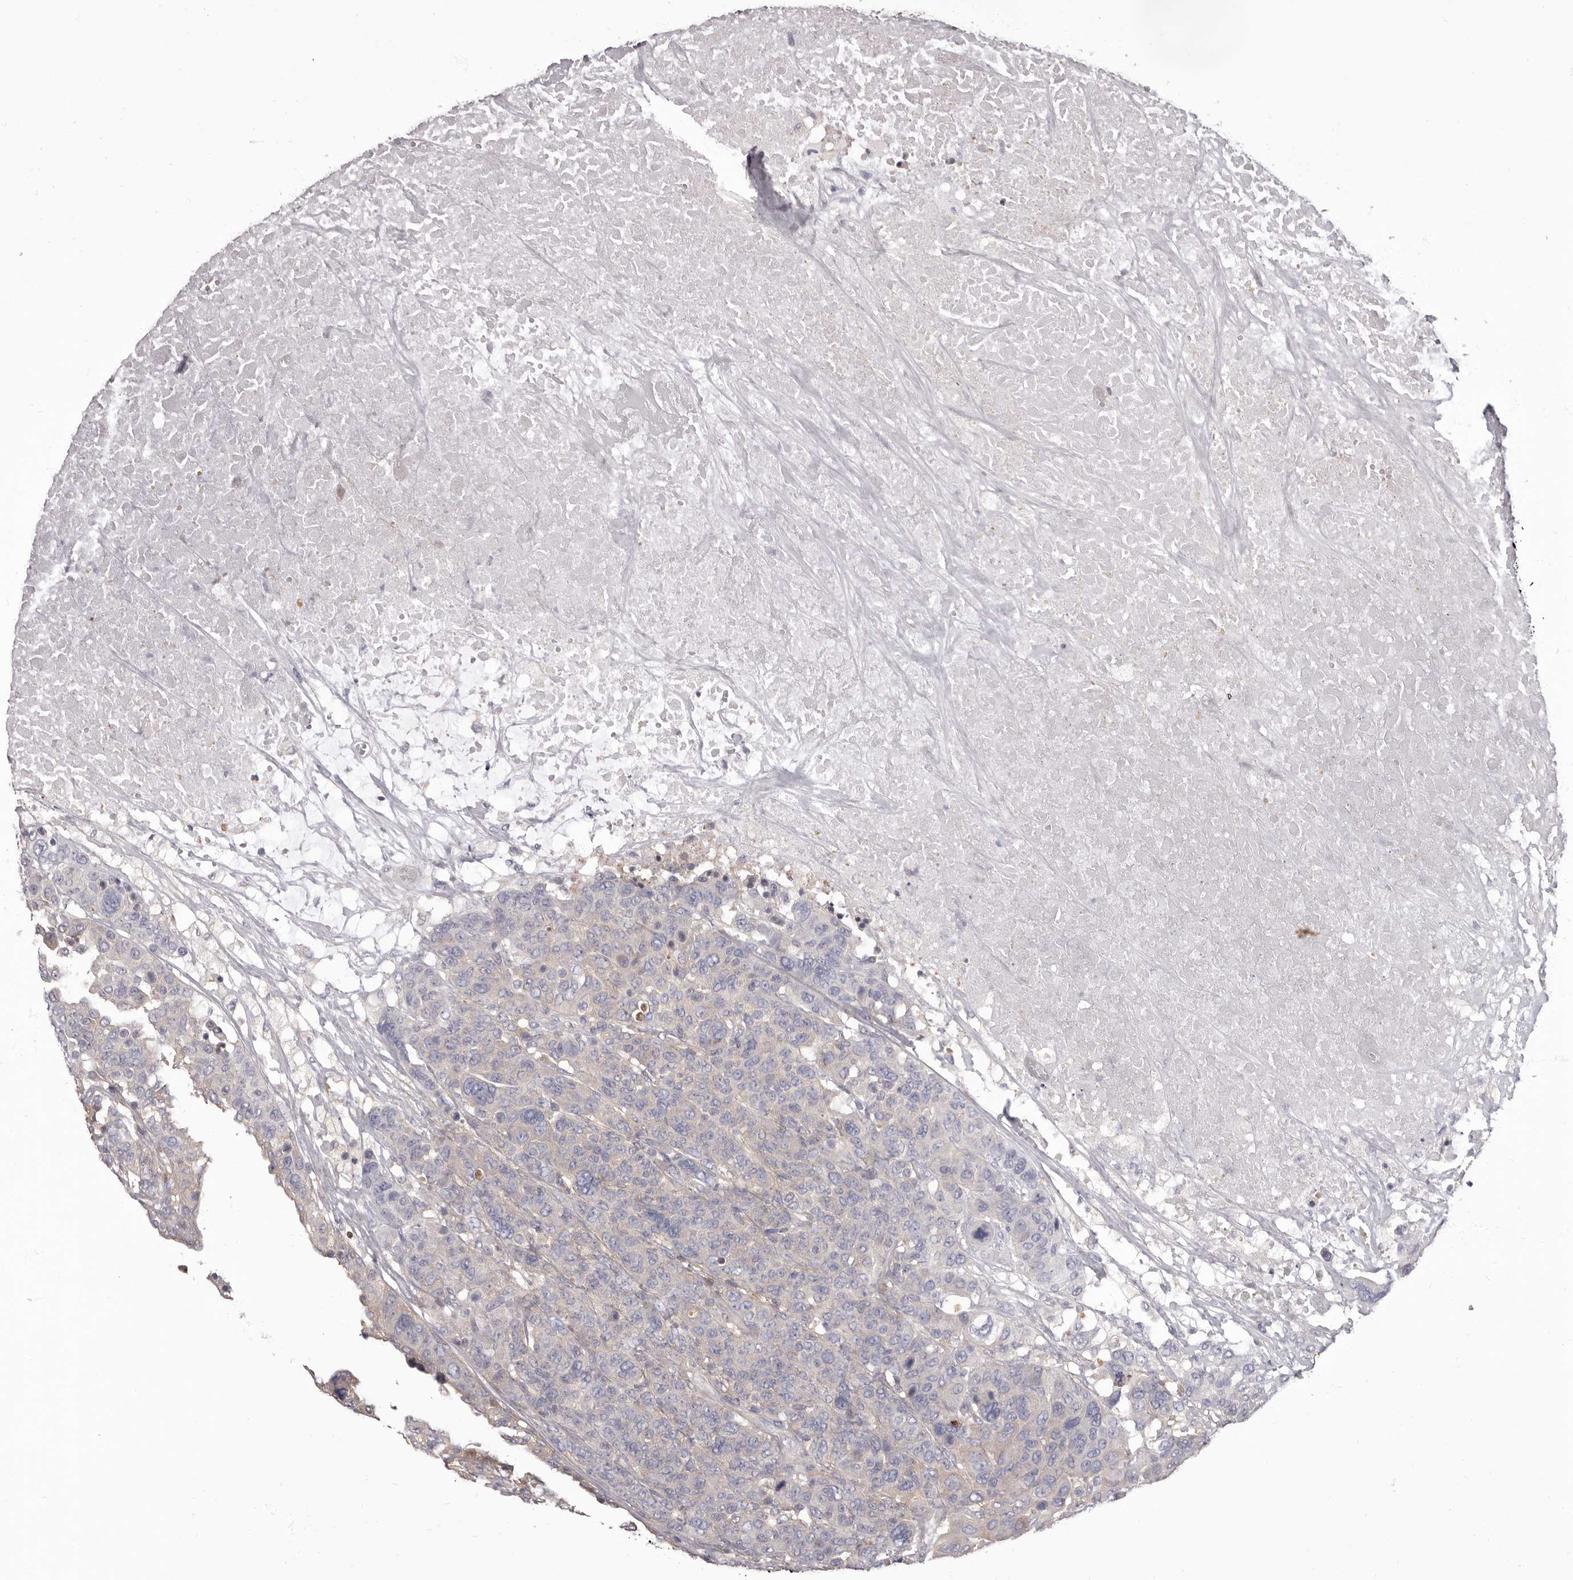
{"staining": {"intensity": "negative", "quantity": "none", "location": "none"}, "tissue": "breast cancer", "cell_type": "Tumor cells", "image_type": "cancer", "snomed": [{"axis": "morphology", "description": "Duct carcinoma"}, {"axis": "topography", "description": "Breast"}], "caption": "High magnification brightfield microscopy of intraductal carcinoma (breast) stained with DAB (brown) and counterstained with hematoxylin (blue): tumor cells show no significant expression.", "gene": "APEH", "patient": {"sex": "female", "age": 37}}